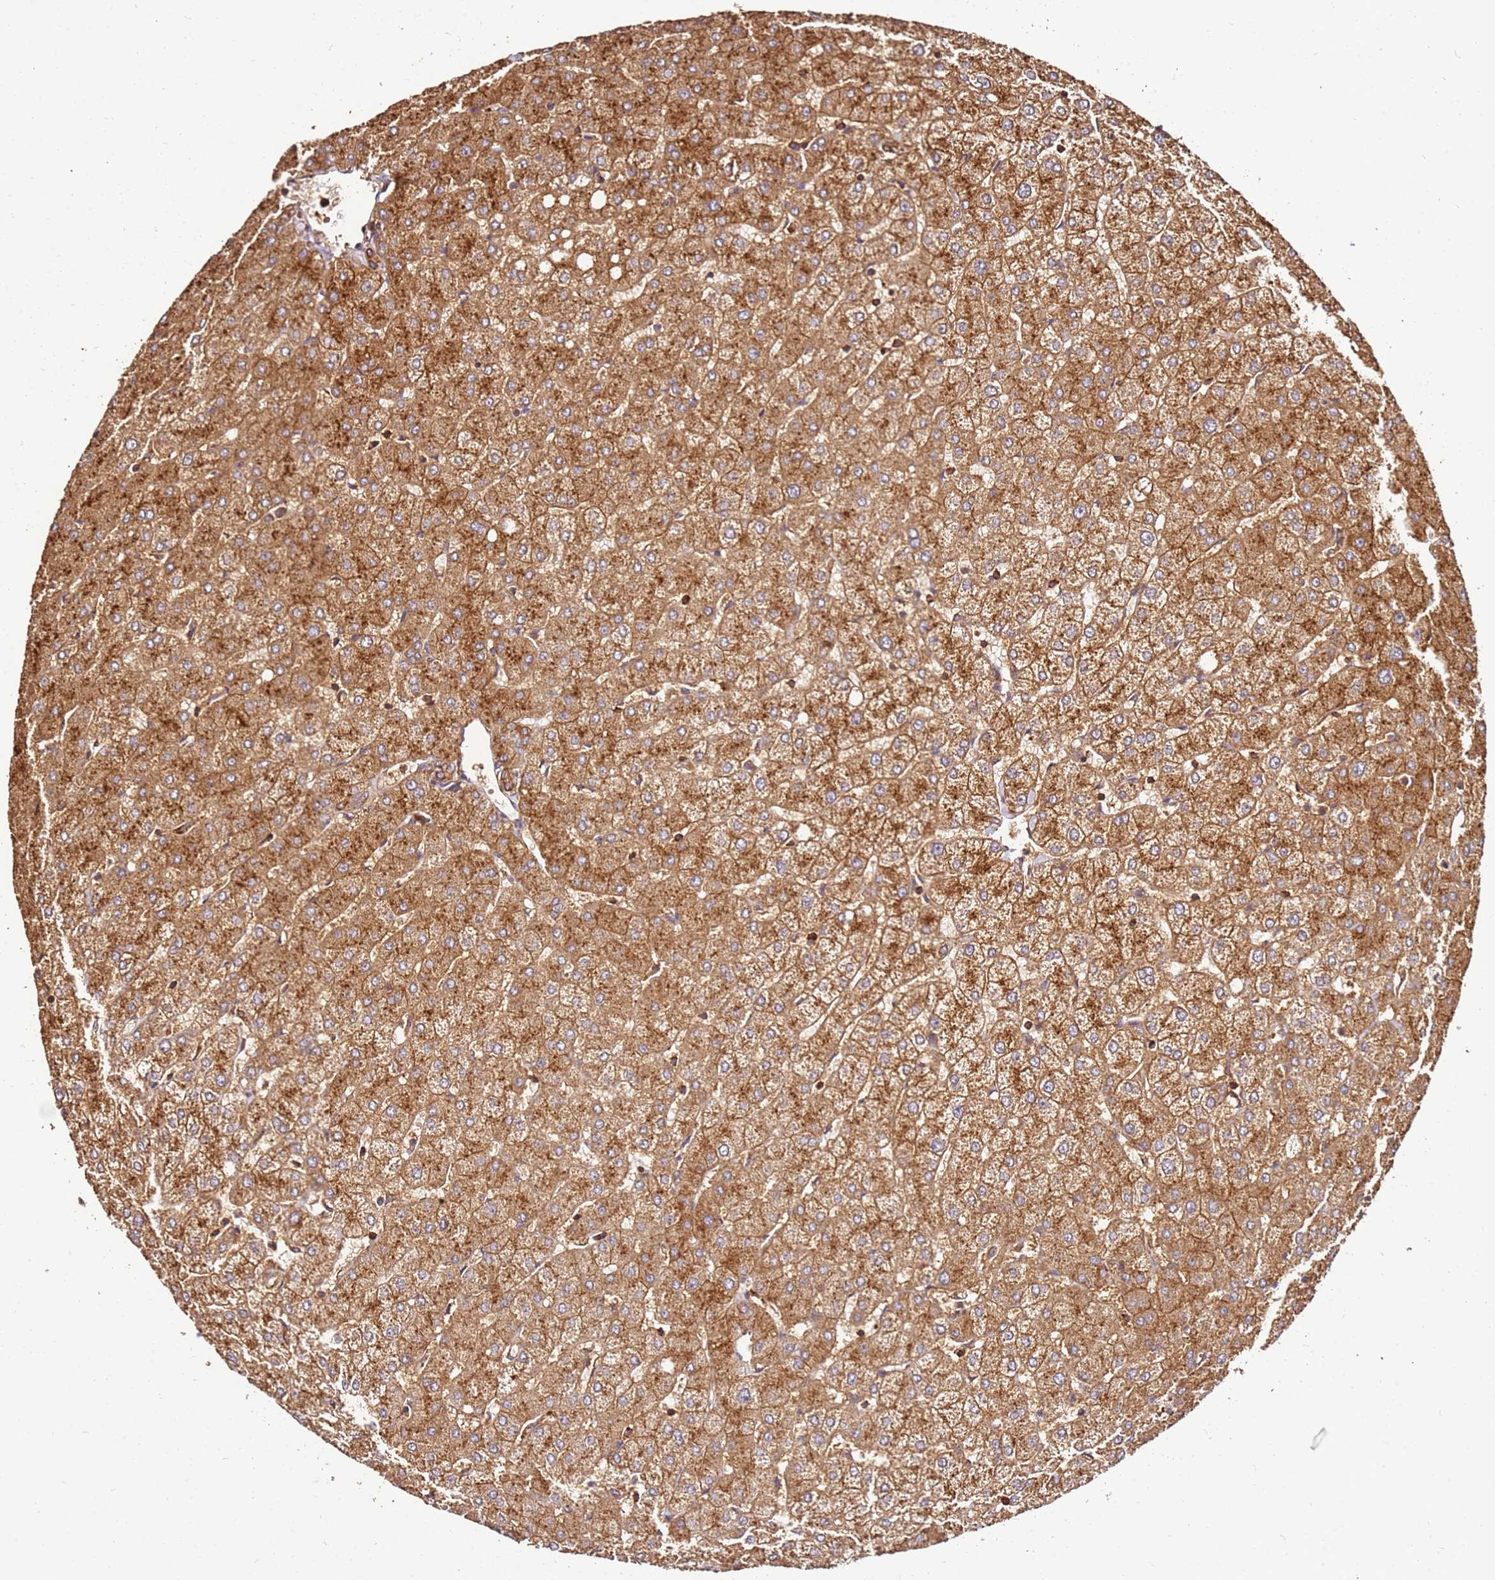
{"staining": {"intensity": "moderate", "quantity": ">75%", "location": "cytoplasmic/membranous"}, "tissue": "liver", "cell_type": "Cholangiocytes", "image_type": "normal", "snomed": [{"axis": "morphology", "description": "Normal tissue, NOS"}, {"axis": "topography", "description": "Liver"}], "caption": "A histopathology image of human liver stained for a protein shows moderate cytoplasmic/membranous brown staining in cholangiocytes. (Stains: DAB in brown, nuclei in blue, Microscopy: brightfield microscopy at high magnification).", "gene": "DVL3", "patient": {"sex": "female", "age": 54}}